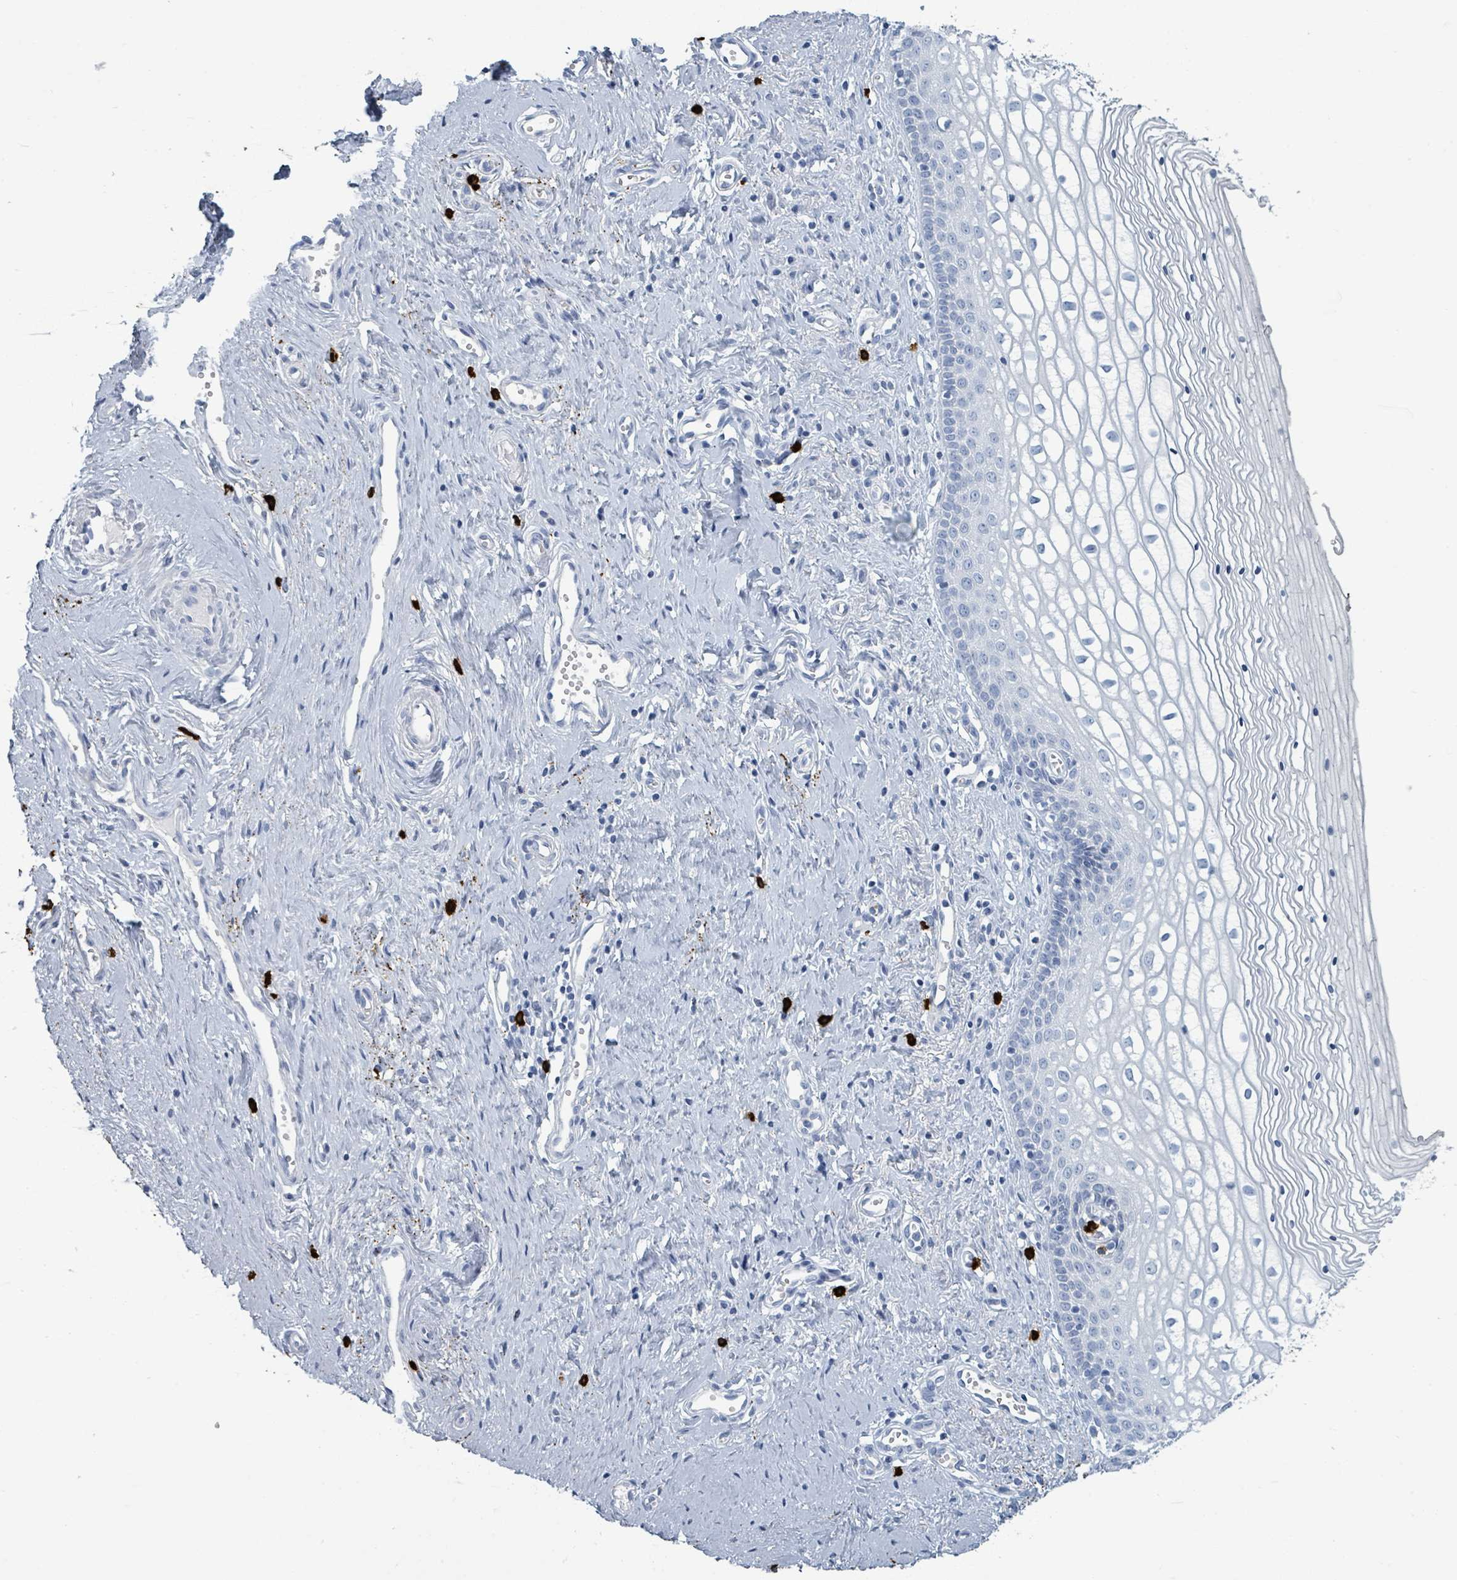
{"staining": {"intensity": "negative", "quantity": "none", "location": "none"}, "tissue": "vagina", "cell_type": "Squamous epithelial cells", "image_type": "normal", "snomed": [{"axis": "morphology", "description": "Normal tissue, NOS"}, {"axis": "topography", "description": "Vagina"}], "caption": "This is a image of immunohistochemistry staining of unremarkable vagina, which shows no staining in squamous epithelial cells.", "gene": "VPS13D", "patient": {"sex": "female", "age": 59}}